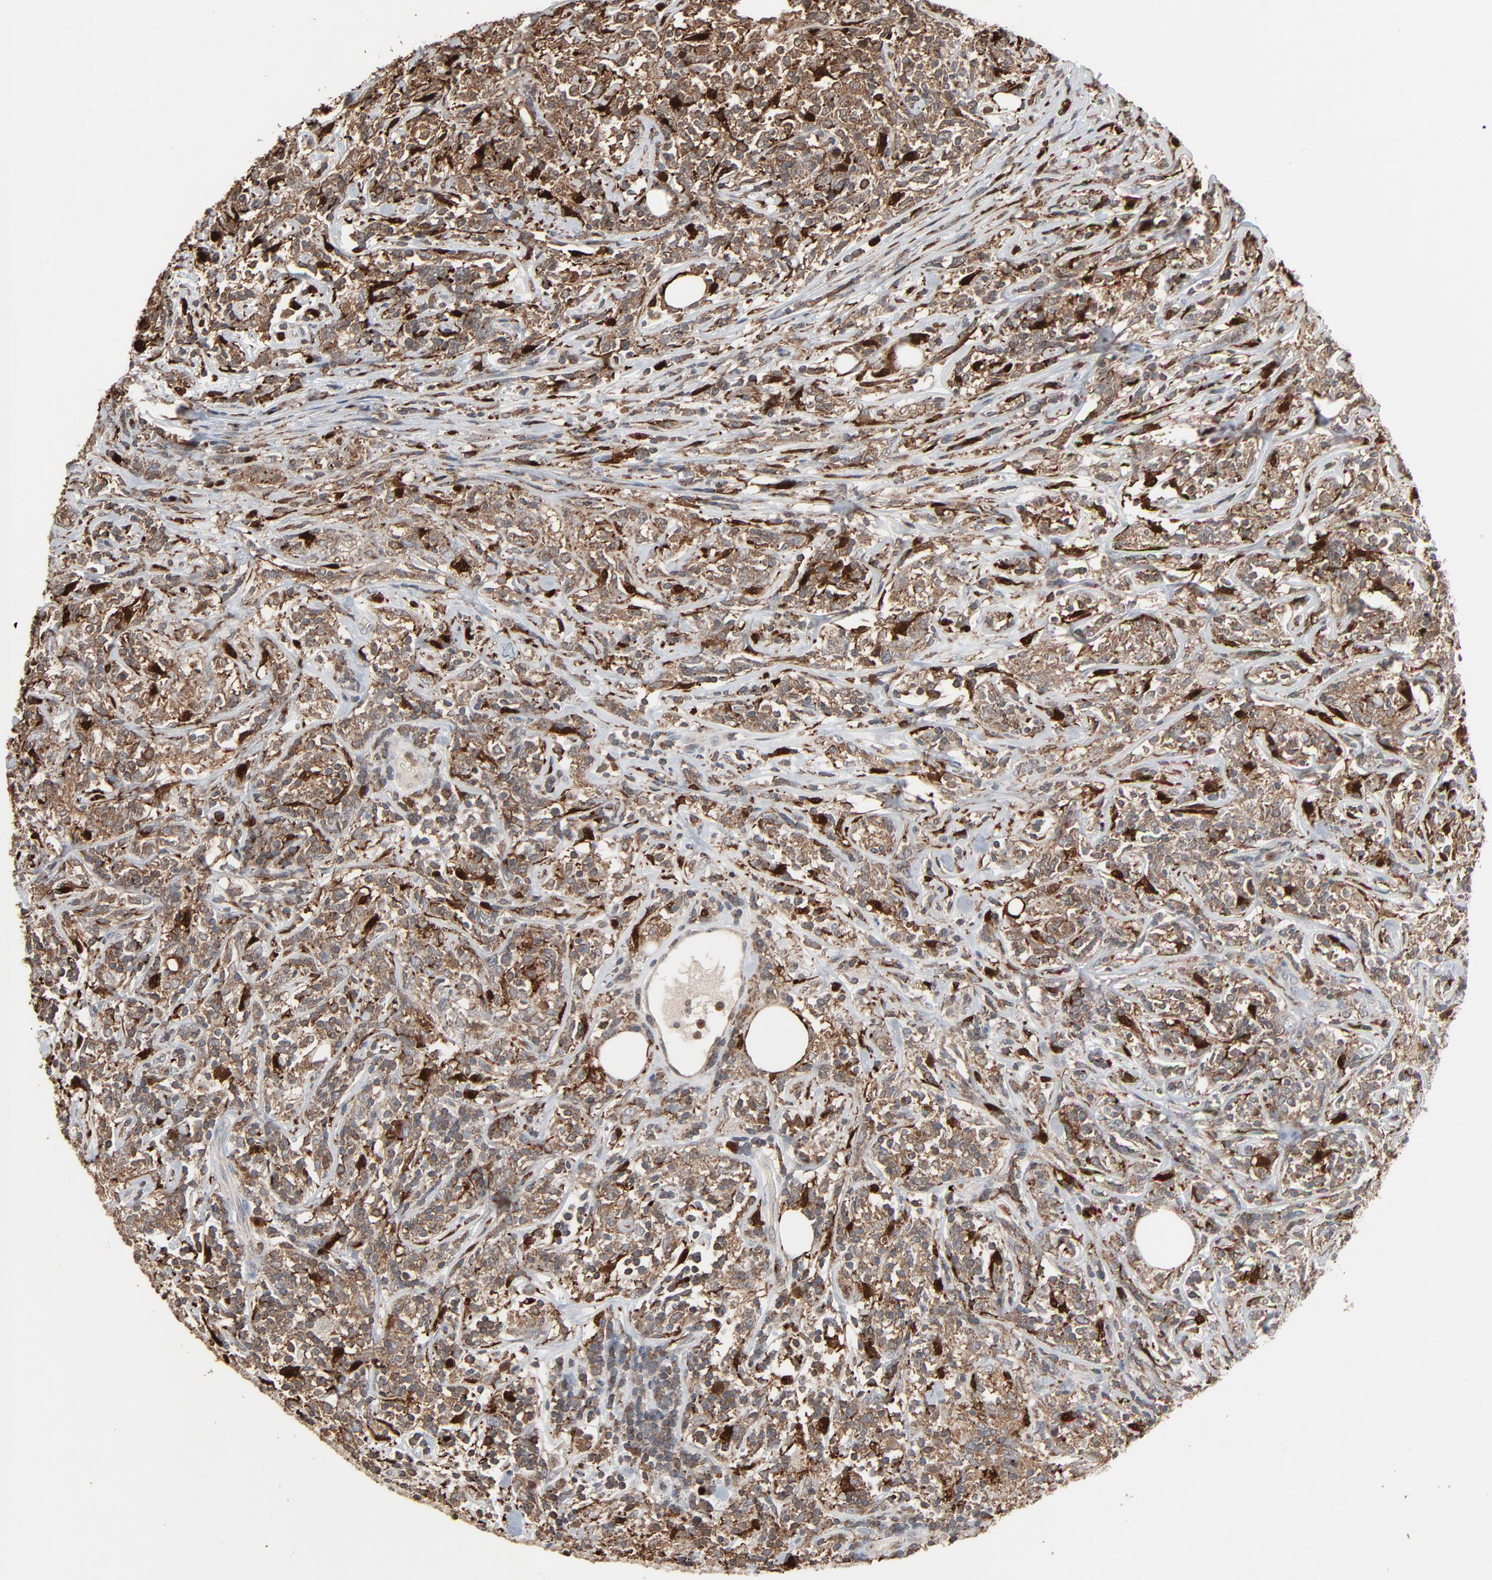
{"staining": {"intensity": "moderate", "quantity": ">75%", "location": "cytoplasmic/membranous,nuclear"}, "tissue": "lymphoma", "cell_type": "Tumor cells", "image_type": "cancer", "snomed": [{"axis": "morphology", "description": "Malignant lymphoma, non-Hodgkin's type, High grade"}, {"axis": "topography", "description": "Lymph node"}], "caption": "This is an image of immunohistochemistry staining of high-grade malignant lymphoma, non-Hodgkin's type, which shows moderate expression in the cytoplasmic/membranous and nuclear of tumor cells.", "gene": "DOCK8", "patient": {"sex": "female", "age": 84}}